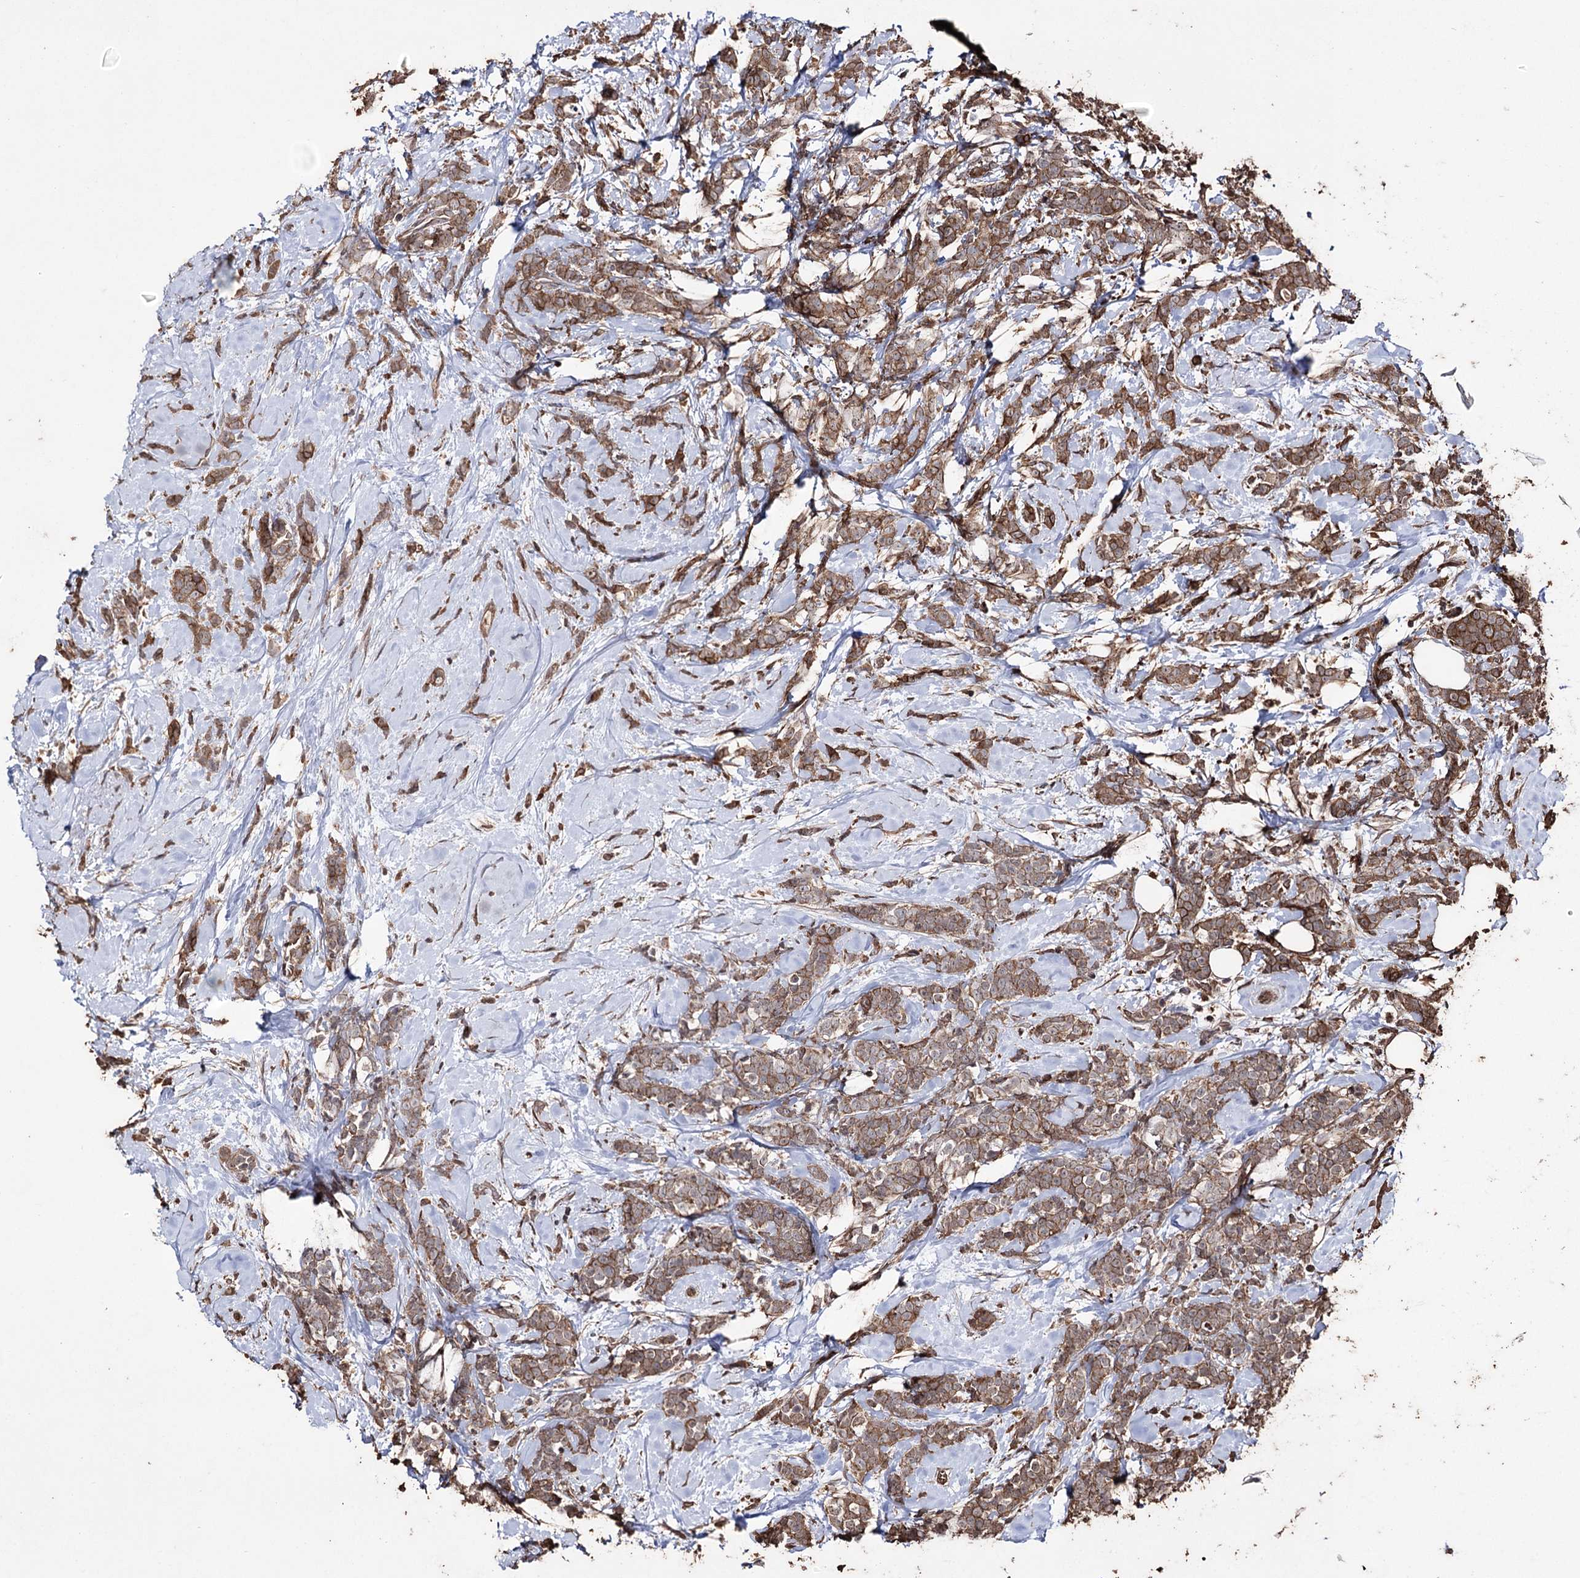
{"staining": {"intensity": "moderate", "quantity": ">75%", "location": "cytoplasmic/membranous"}, "tissue": "breast cancer", "cell_type": "Tumor cells", "image_type": "cancer", "snomed": [{"axis": "morphology", "description": "Lobular carcinoma"}, {"axis": "topography", "description": "Breast"}], "caption": "There is medium levels of moderate cytoplasmic/membranous positivity in tumor cells of lobular carcinoma (breast), as demonstrated by immunohistochemical staining (brown color).", "gene": "ZNF662", "patient": {"sex": "female", "age": 58}}